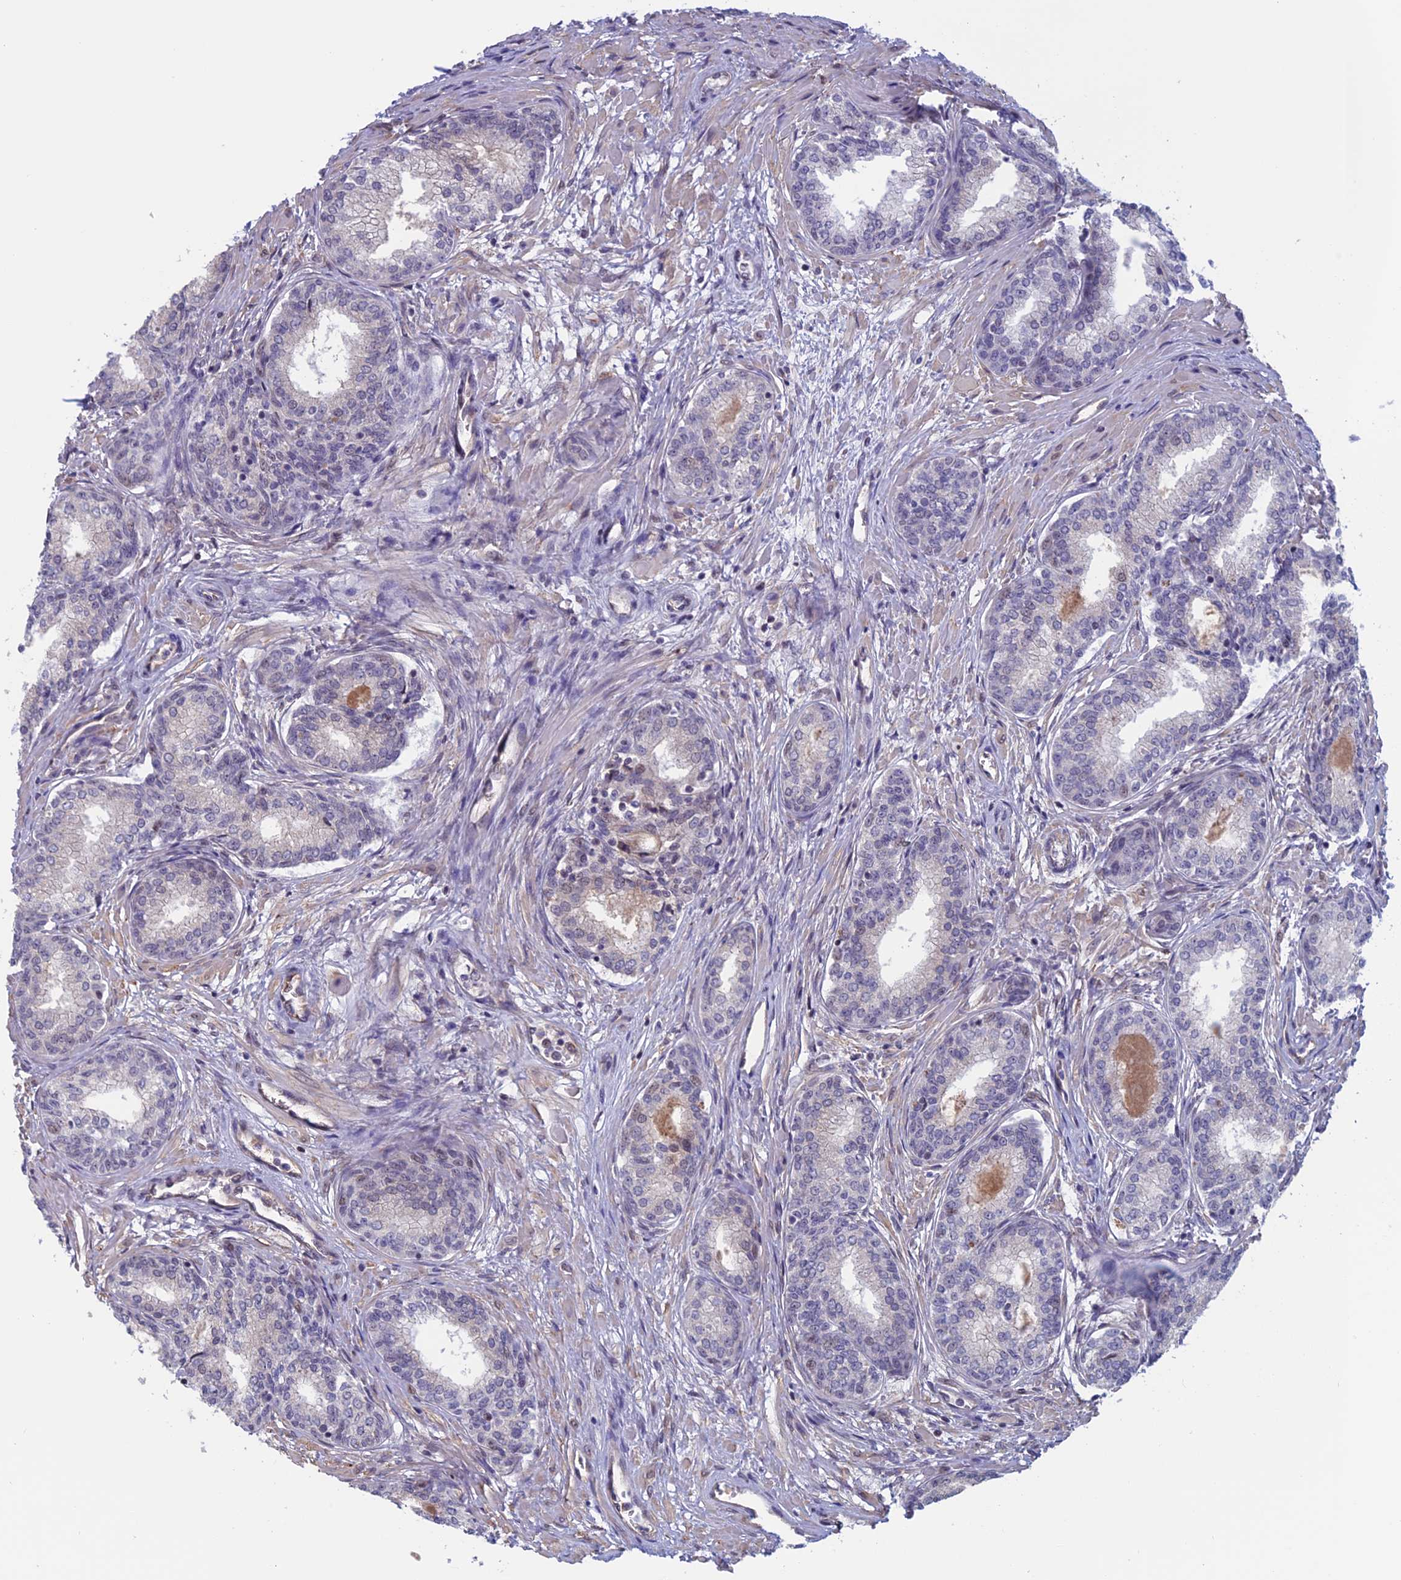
{"staining": {"intensity": "negative", "quantity": "none", "location": "none"}, "tissue": "prostate cancer", "cell_type": "Tumor cells", "image_type": "cancer", "snomed": [{"axis": "morphology", "description": "Adenocarcinoma, High grade"}, {"axis": "topography", "description": "Prostate"}], "caption": "Tumor cells are negative for protein expression in human prostate cancer (high-grade adenocarcinoma).", "gene": "SLC1A6", "patient": {"sex": "male", "age": 67}}